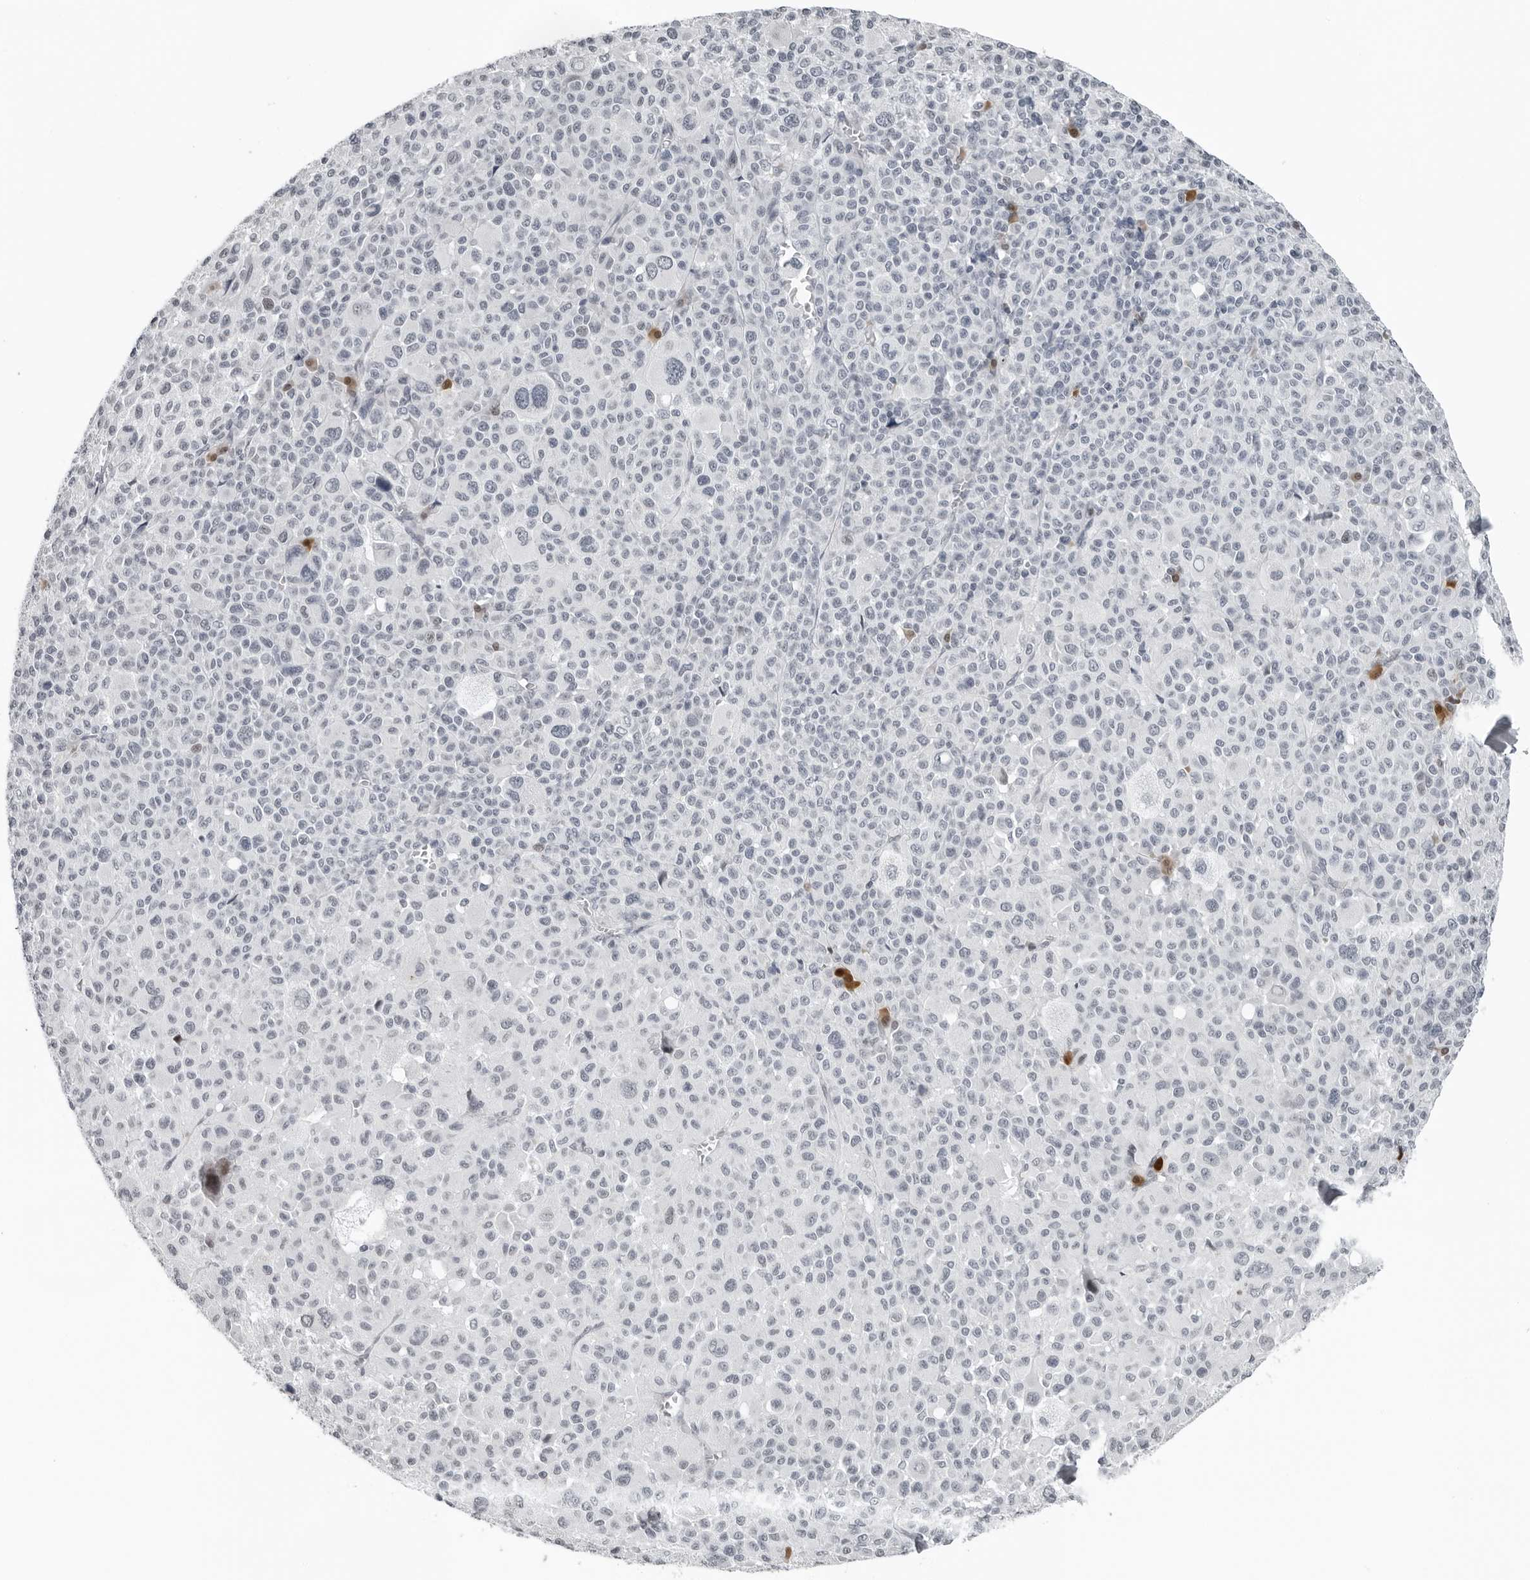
{"staining": {"intensity": "moderate", "quantity": "<25%", "location": "nuclear"}, "tissue": "melanoma", "cell_type": "Tumor cells", "image_type": "cancer", "snomed": [{"axis": "morphology", "description": "Malignant melanoma, Metastatic site"}, {"axis": "topography", "description": "Skin"}], "caption": "Immunohistochemical staining of malignant melanoma (metastatic site) exhibits low levels of moderate nuclear protein expression in about <25% of tumor cells.", "gene": "PPP1R42", "patient": {"sex": "female", "age": 74}}